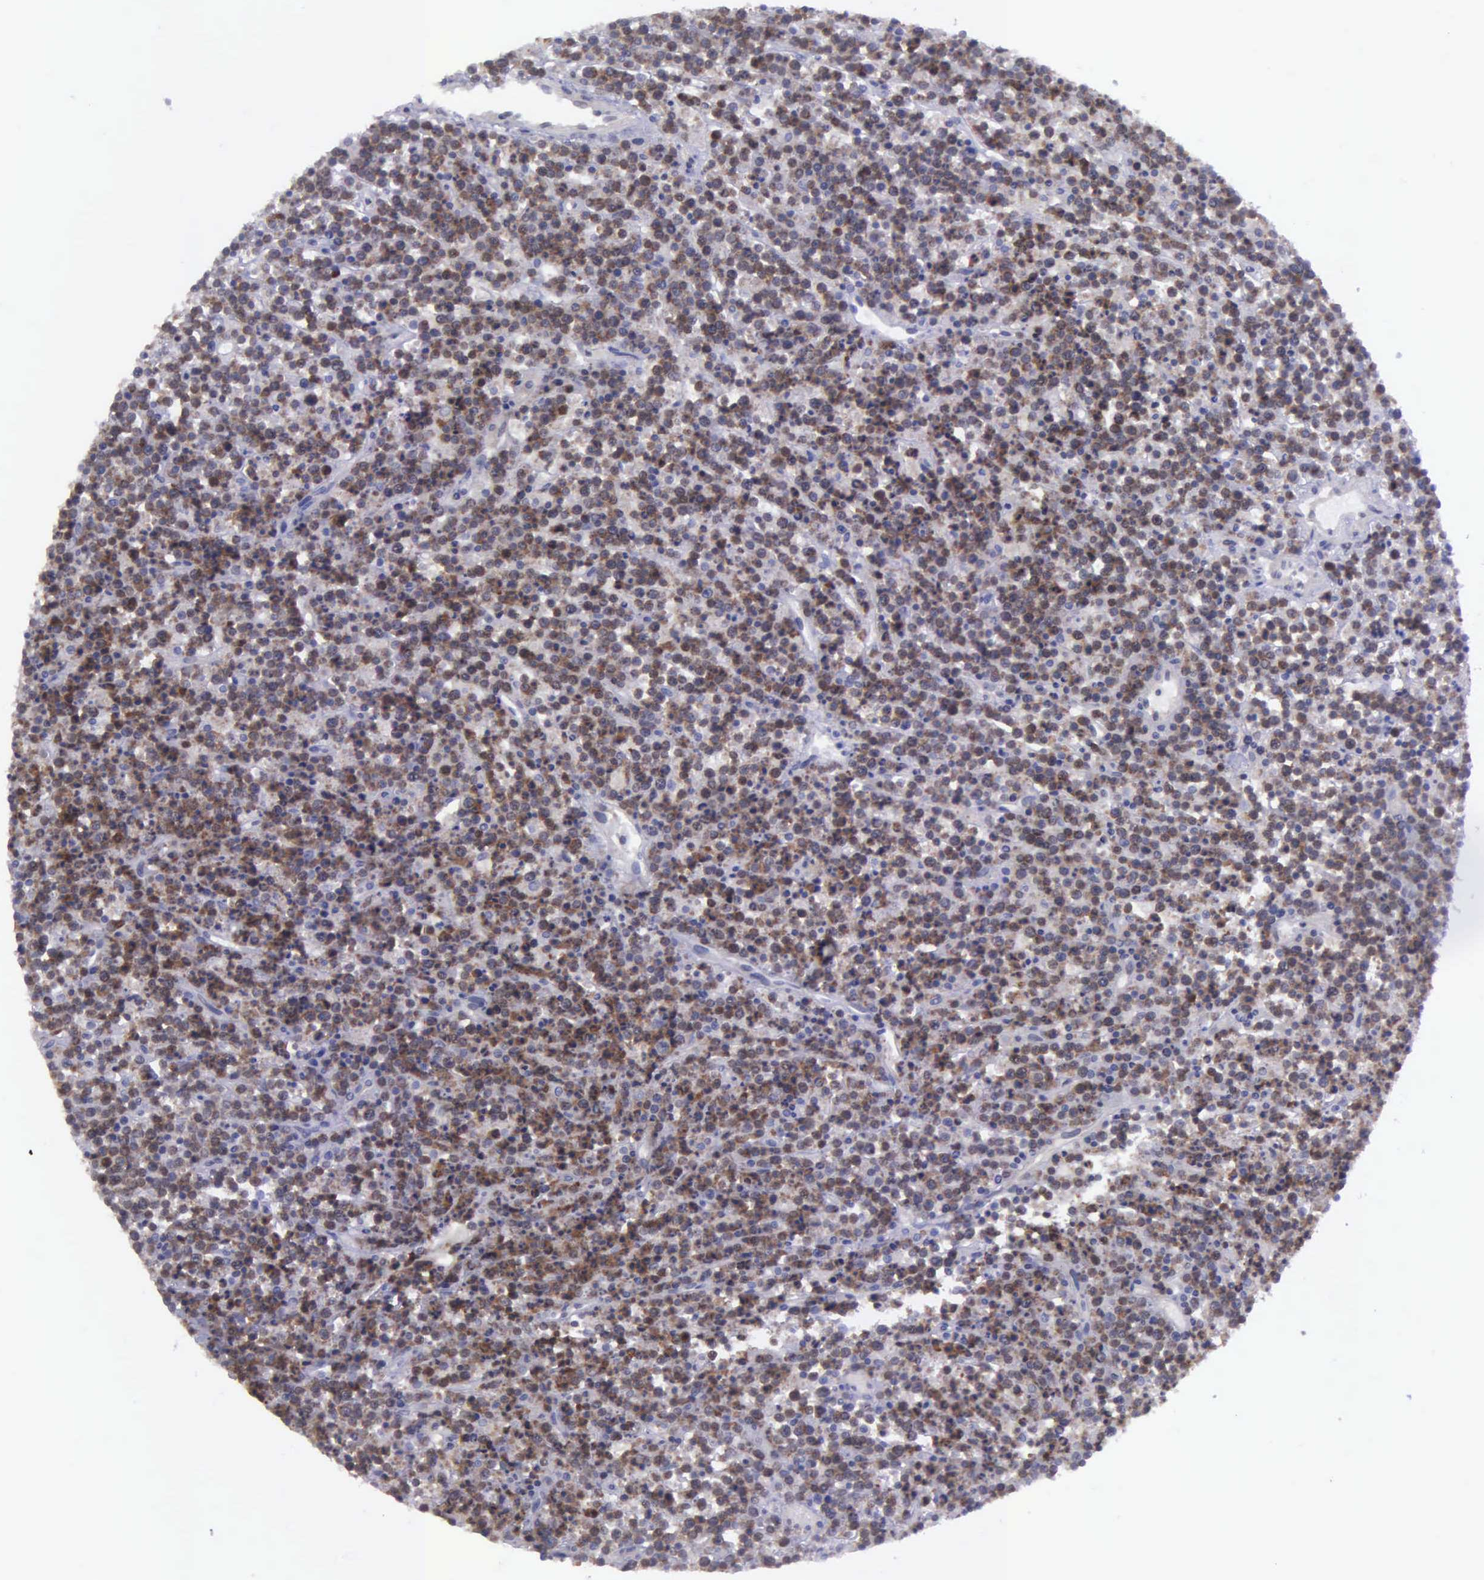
{"staining": {"intensity": "weak", "quantity": ">75%", "location": "cytoplasmic/membranous,nuclear"}, "tissue": "lymphoma", "cell_type": "Tumor cells", "image_type": "cancer", "snomed": [{"axis": "morphology", "description": "Malignant lymphoma, non-Hodgkin's type, High grade"}, {"axis": "topography", "description": "Ovary"}], "caption": "Tumor cells display low levels of weak cytoplasmic/membranous and nuclear expression in approximately >75% of cells in malignant lymphoma, non-Hodgkin's type (high-grade).", "gene": "MICAL3", "patient": {"sex": "female", "age": 56}}